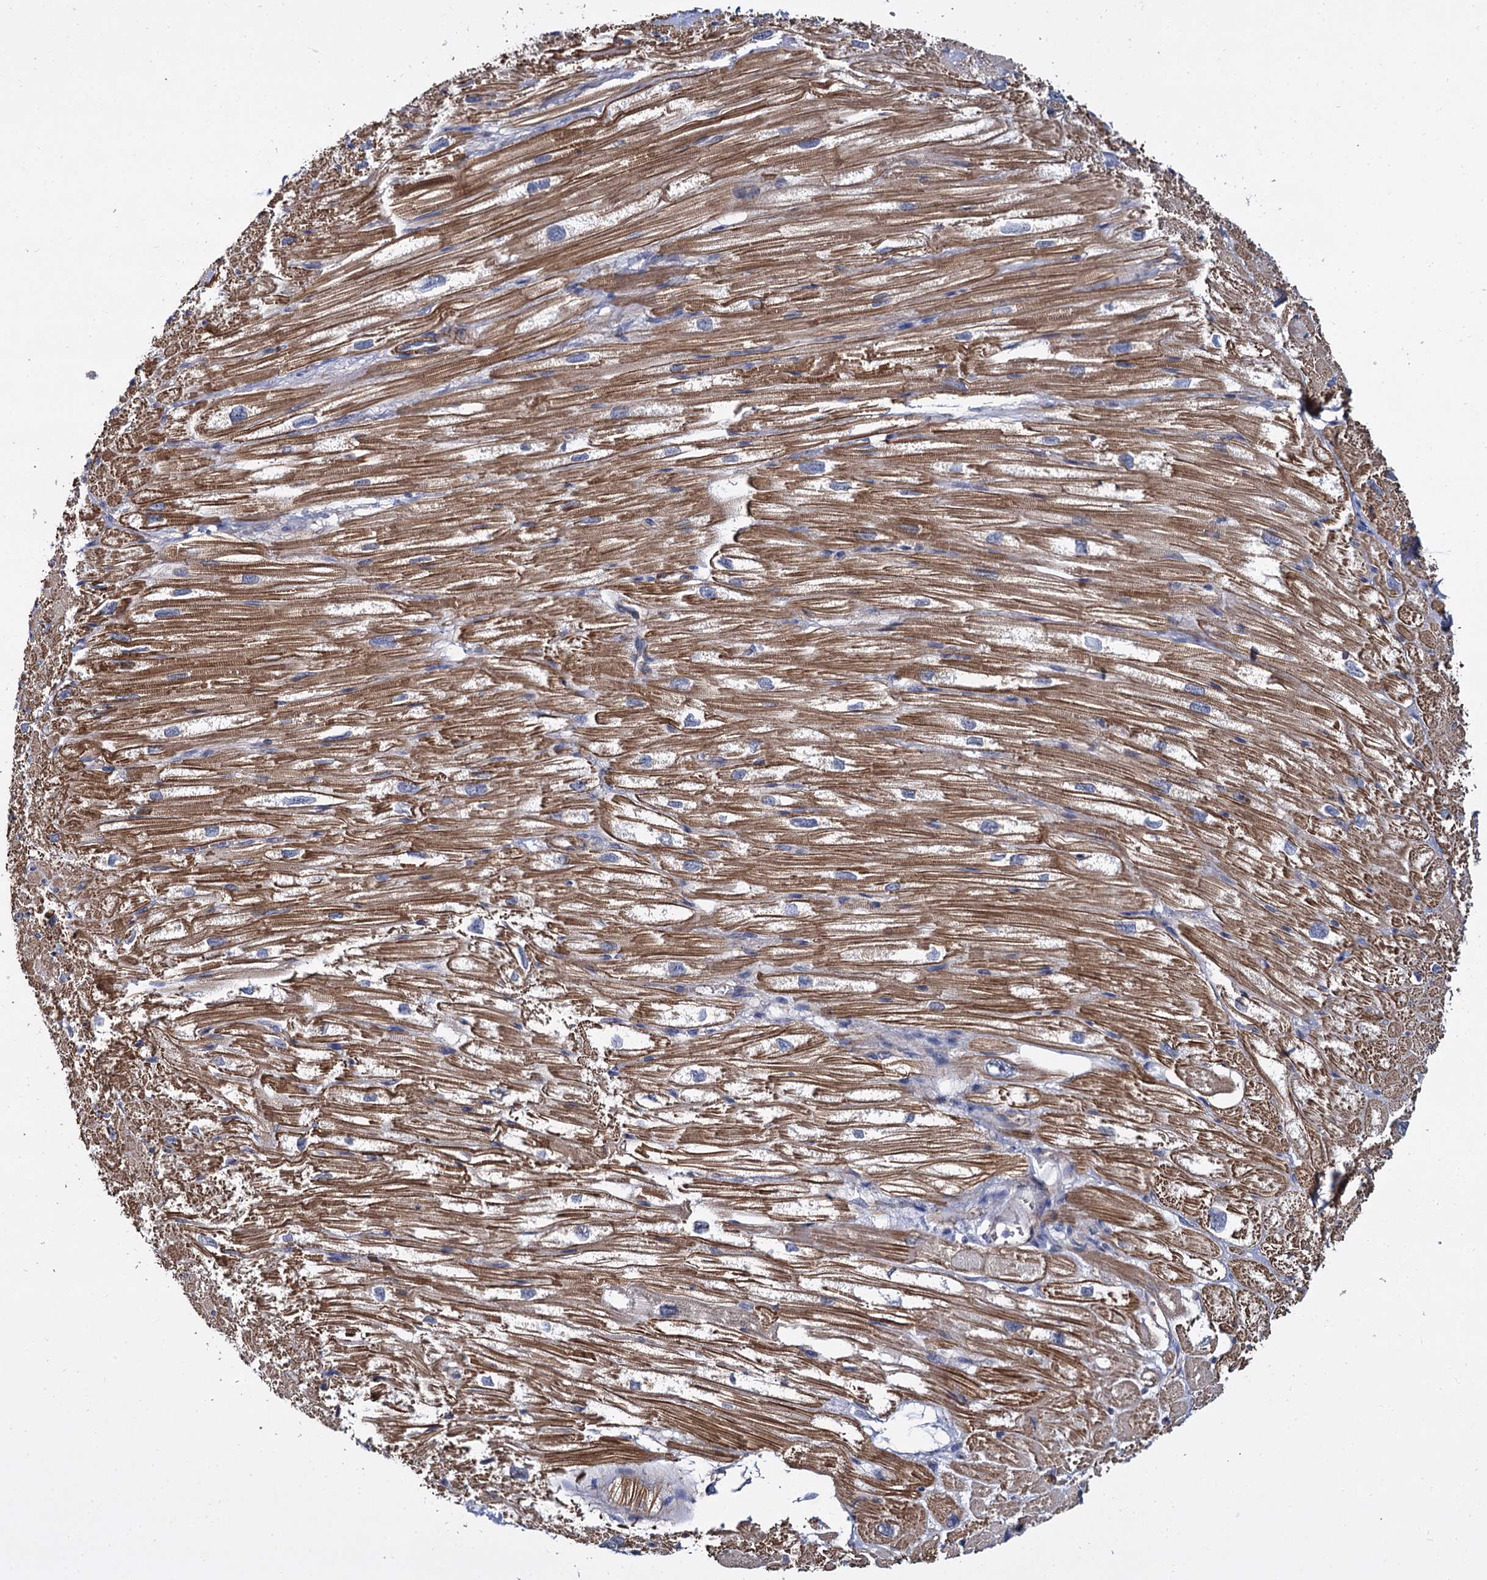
{"staining": {"intensity": "strong", "quantity": ">75%", "location": "cytoplasmic/membranous"}, "tissue": "heart muscle", "cell_type": "Cardiomyocytes", "image_type": "normal", "snomed": [{"axis": "morphology", "description": "Normal tissue, NOS"}, {"axis": "topography", "description": "Heart"}], "caption": "Immunohistochemical staining of unremarkable heart muscle reveals high levels of strong cytoplasmic/membranous positivity in approximately >75% of cardiomyocytes. Immunohistochemistry (ihc) stains the protein in brown and the nuclei are stained blue.", "gene": "ISM2", "patient": {"sex": "male", "age": 50}}